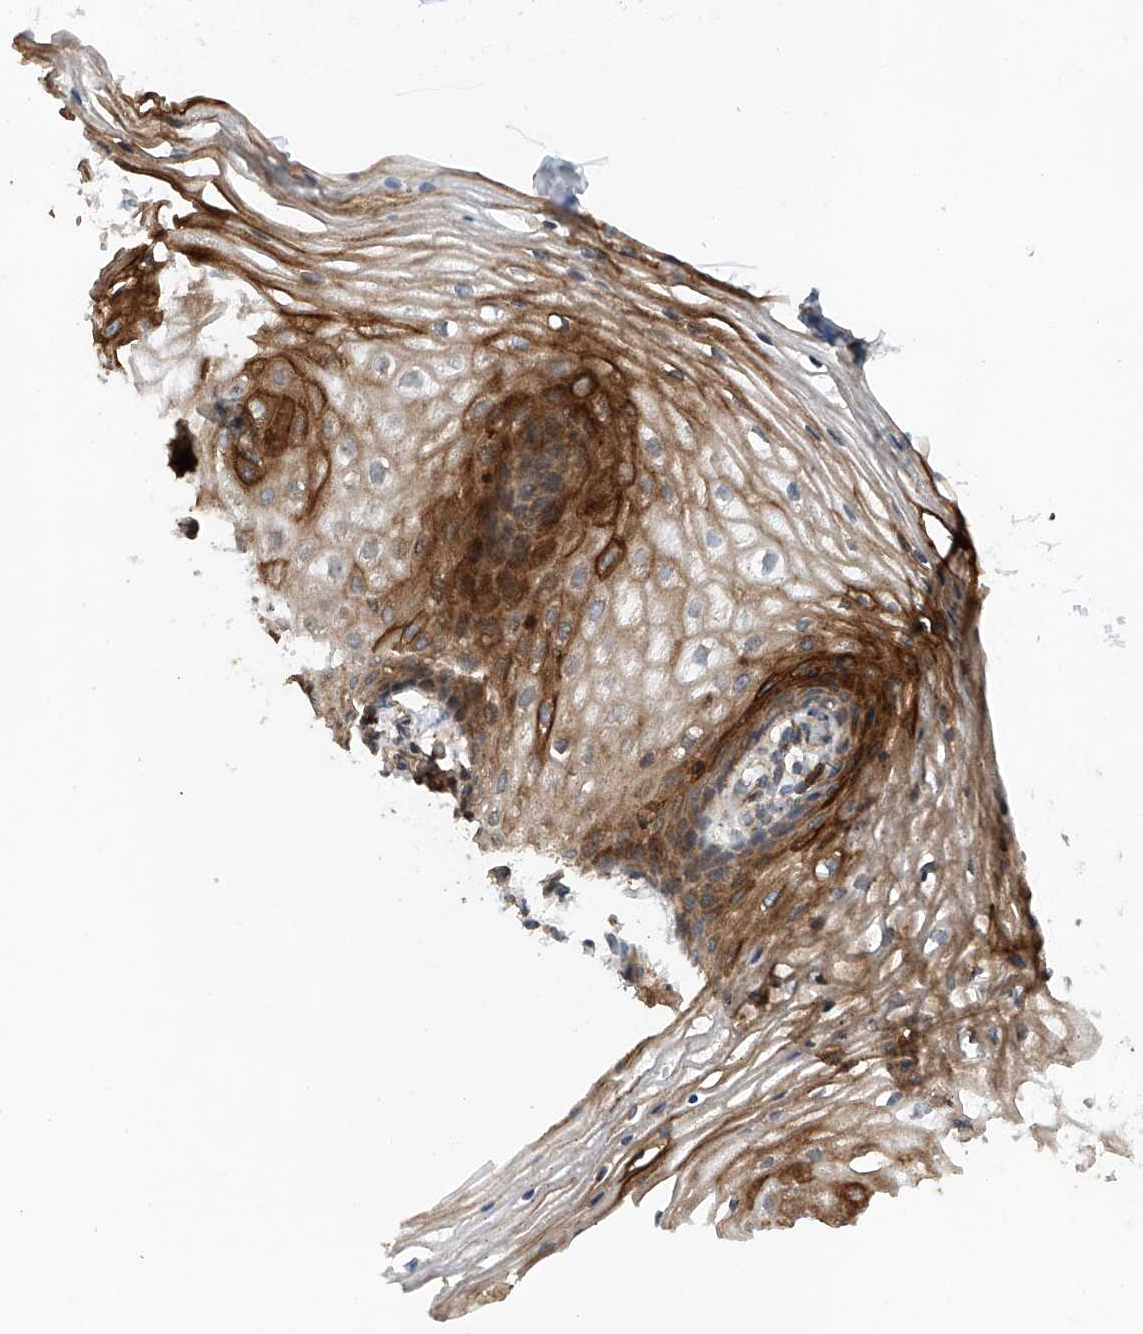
{"staining": {"intensity": "strong", "quantity": ">75%", "location": "cytoplasmic/membranous"}, "tissue": "vagina", "cell_type": "Squamous epithelial cells", "image_type": "normal", "snomed": [{"axis": "morphology", "description": "Normal tissue, NOS"}, {"axis": "topography", "description": "Vagina"}], "caption": "Vagina stained with immunohistochemistry (IHC) displays strong cytoplasmic/membranous staining in approximately >75% of squamous epithelial cells. Using DAB (3,3'-diaminobenzidine) (brown) and hematoxylin (blue) stains, captured at high magnification using brightfield microscopy.", "gene": "CEP85L", "patient": {"sex": "female", "age": 60}}